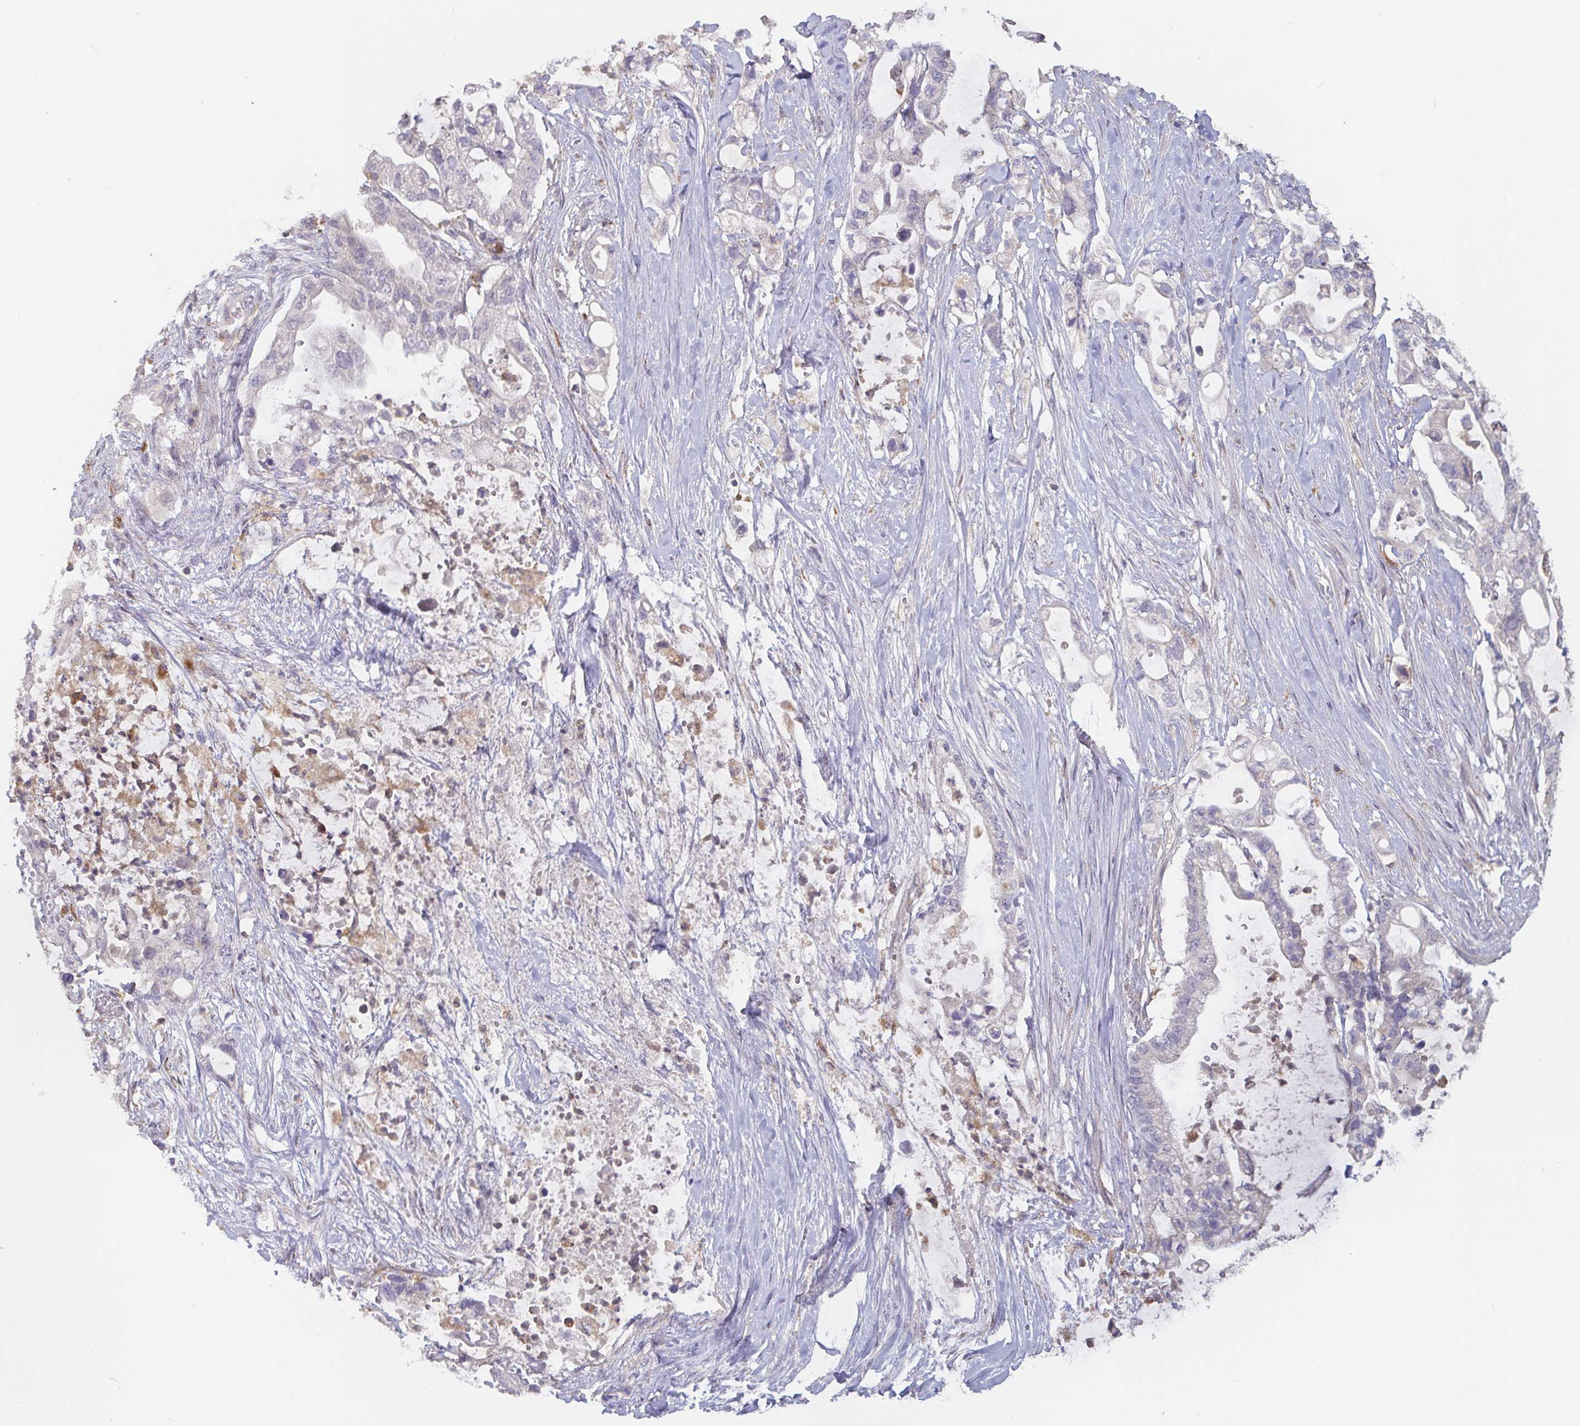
{"staining": {"intensity": "negative", "quantity": "none", "location": "none"}, "tissue": "pancreatic cancer", "cell_type": "Tumor cells", "image_type": "cancer", "snomed": [{"axis": "morphology", "description": "Adenocarcinoma, NOS"}, {"axis": "topography", "description": "Pancreas"}], "caption": "Immunohistochemical staining of pancreatic cancer (adenocarcinoma) displays no significant staining in tumor cells.", "gene": "CDH18", "patient": {"sex": "female", "age": 72}}